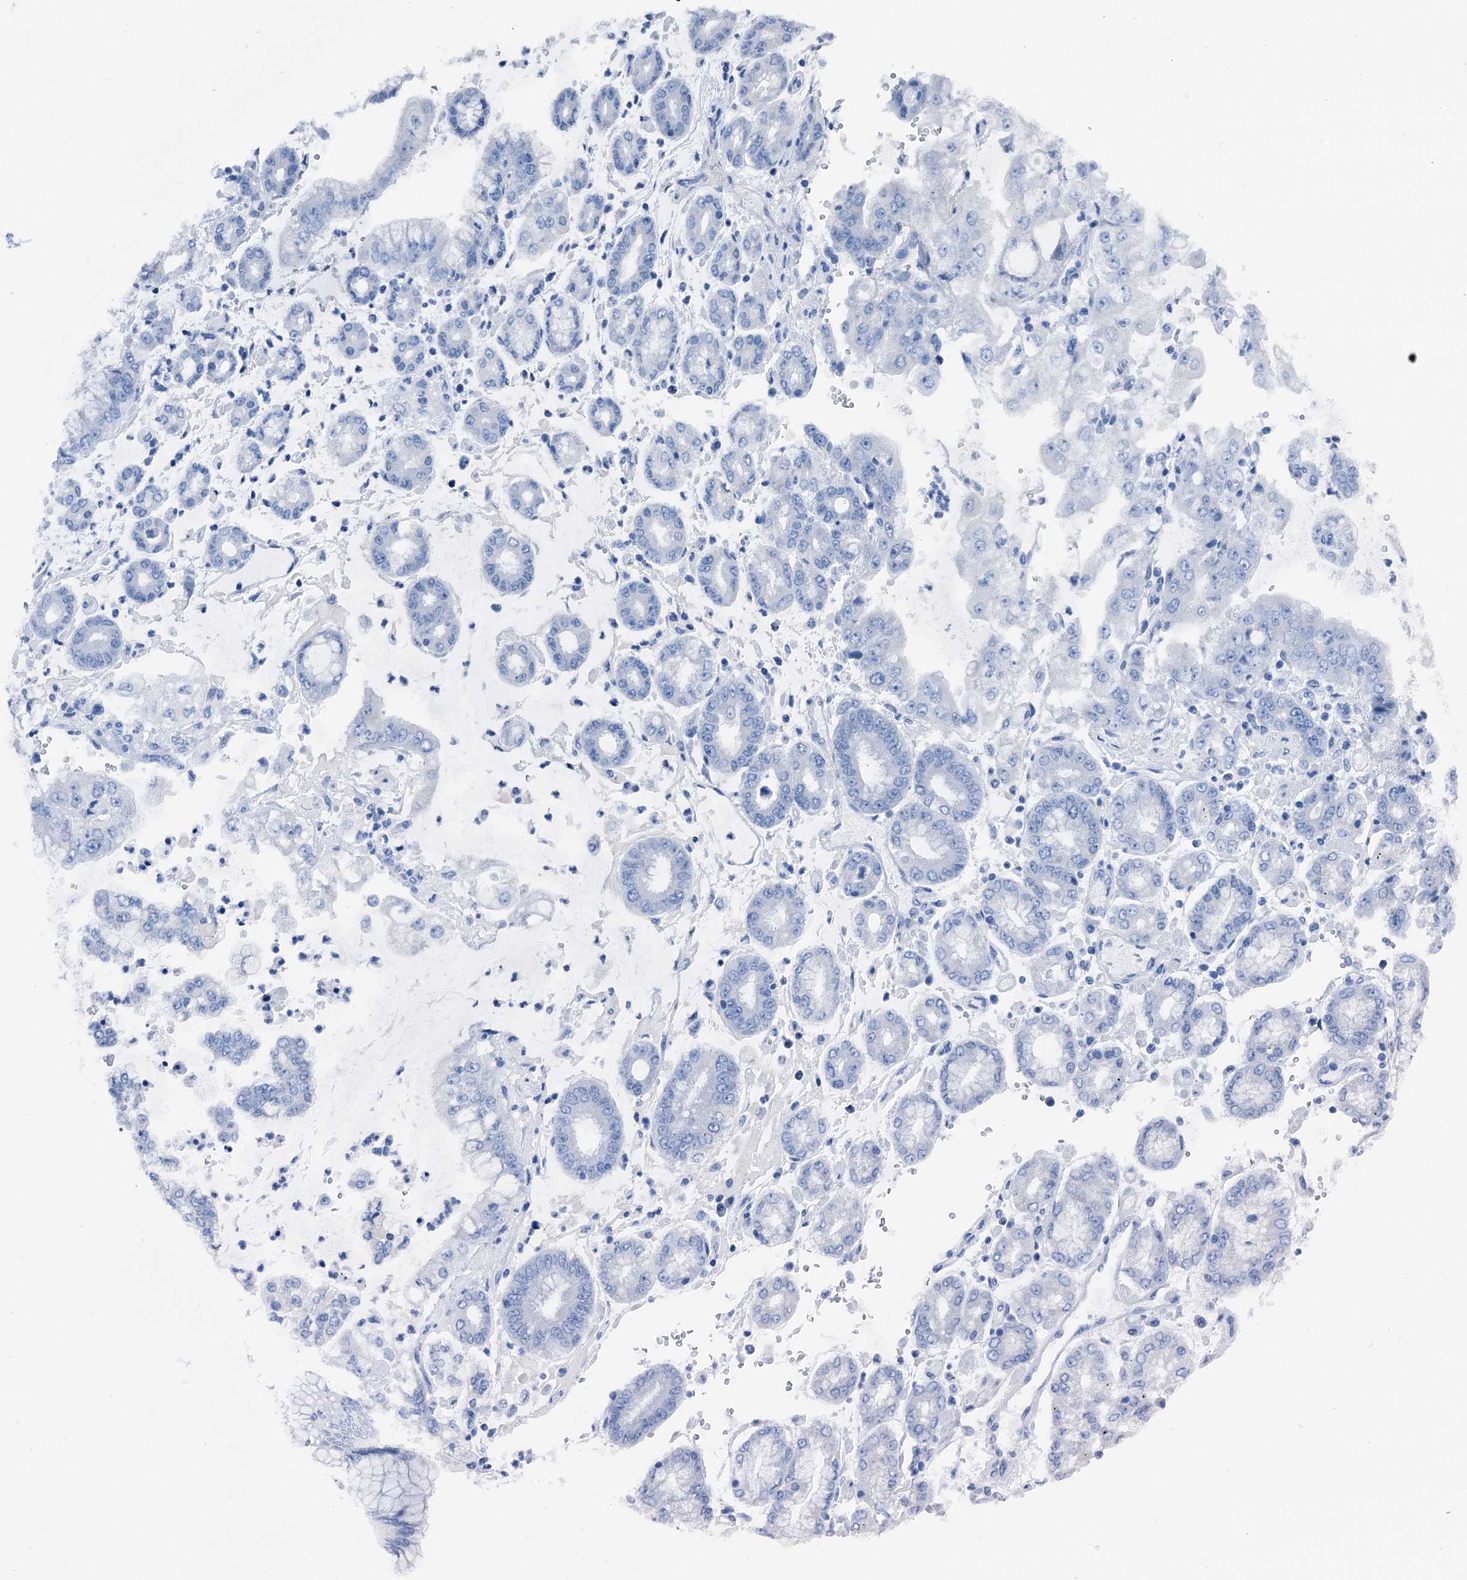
{"staining": {"intensity": "negative", "quantity": "none", "location": "none"}, "tissue": "stomach cancer", "cell_type": "Tumor cells", "image_type": "cancer", "snomed": [{"axis": "morphology", "description": "Adenocarcinoma, NOS"}, {"axis": "topography", "description": "Stomach"}], "caption": "This is an IHC micrograph of stomach cancer. There is no staining in tumor cells.", "gene": "CBLN3", "patient": {"sex": "male", "age": 76}}